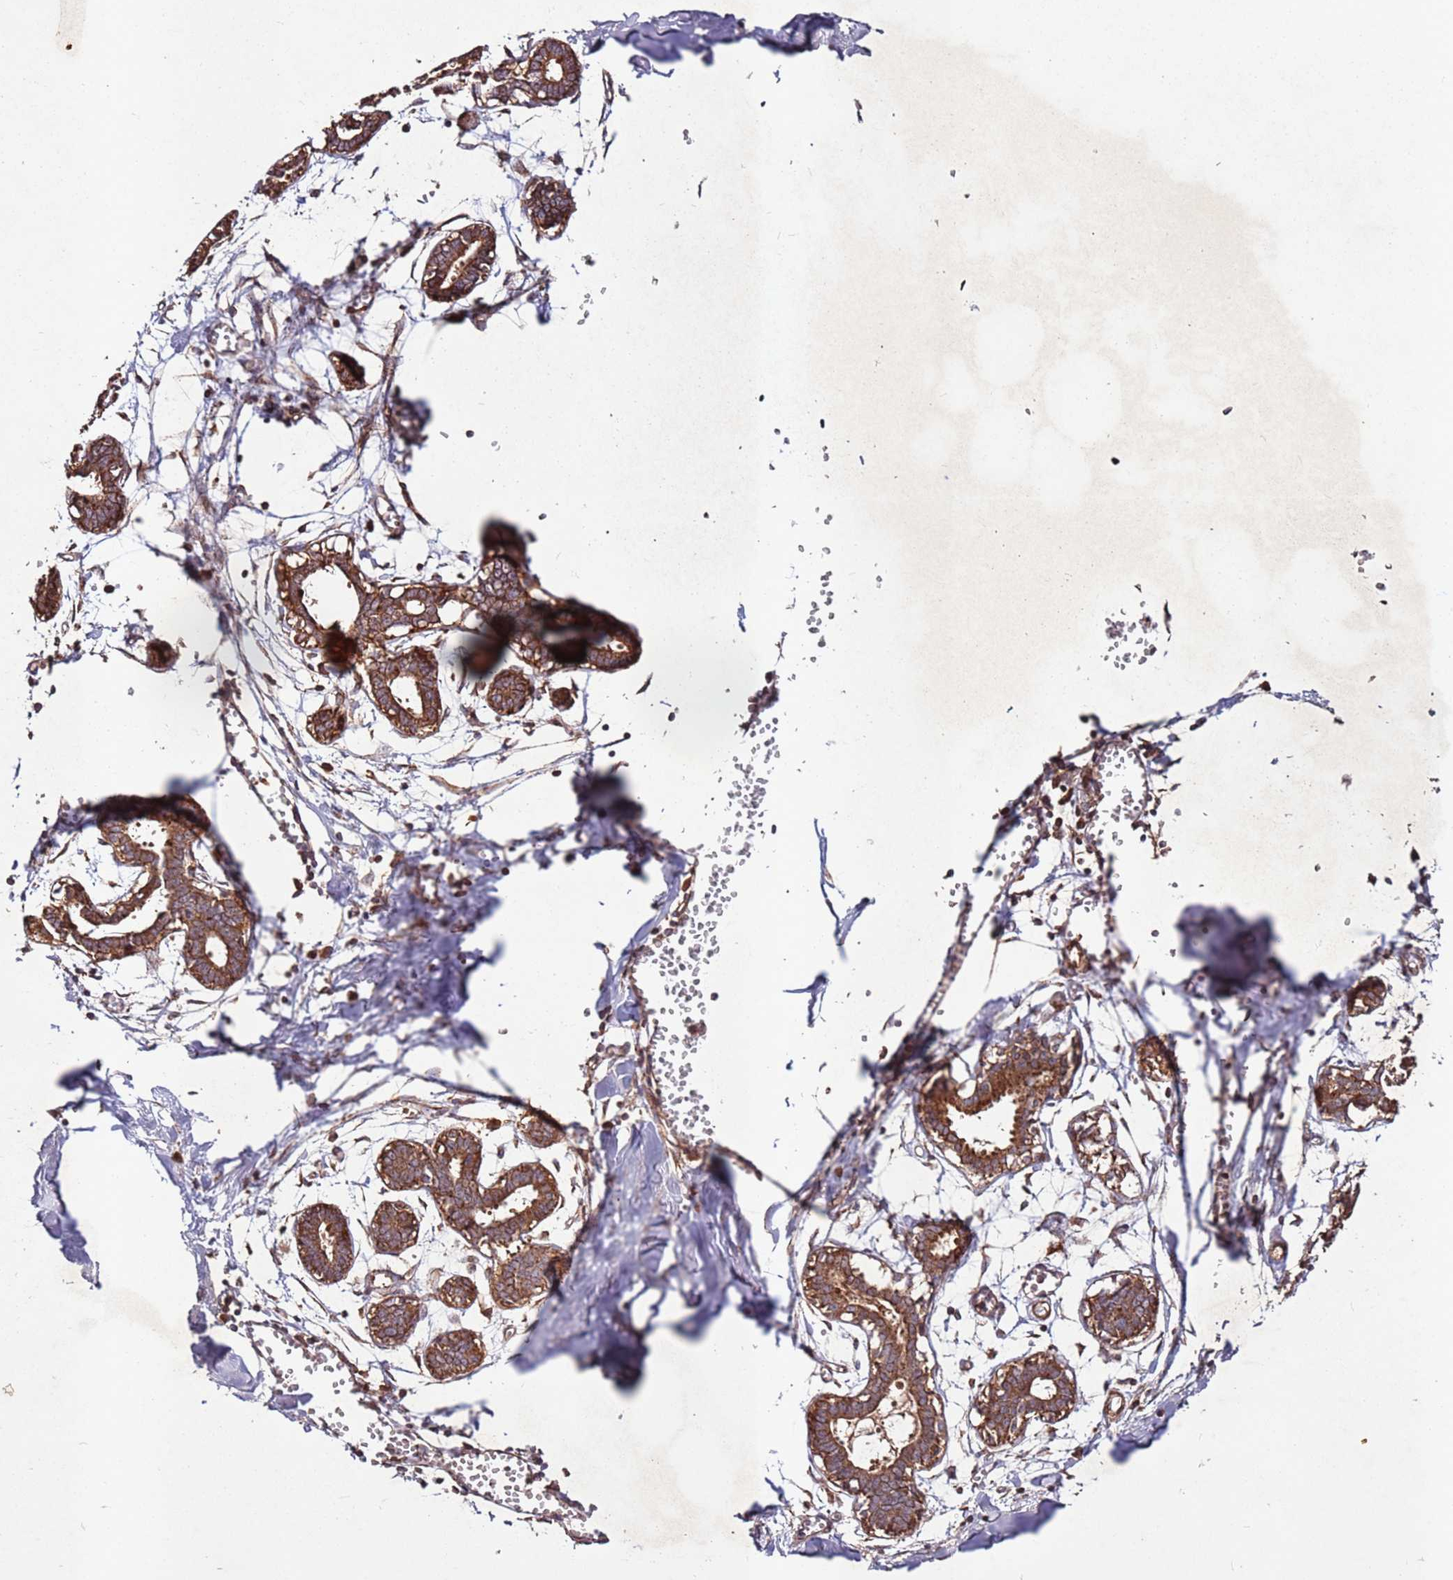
{"staining": {"intensity": "moderate", "quantity": ">75%", "location": "cytoplasmic/membranous"}, "tissue": "breast", "cell_type": "Adipocytes", "image_type": "normal", "snomed": [{"axis": "morphology", "description": "Normal tissue, NOS"}, {"axis": "topography", "description": "Breast"}], "caption": "Breast stained with a brown dye displays moderate cytoplasmic/membranous positive positivity in about >75% of adipocytes.", "gene": "FAM186A", "patient": {"sex": "female", "age": 27}}